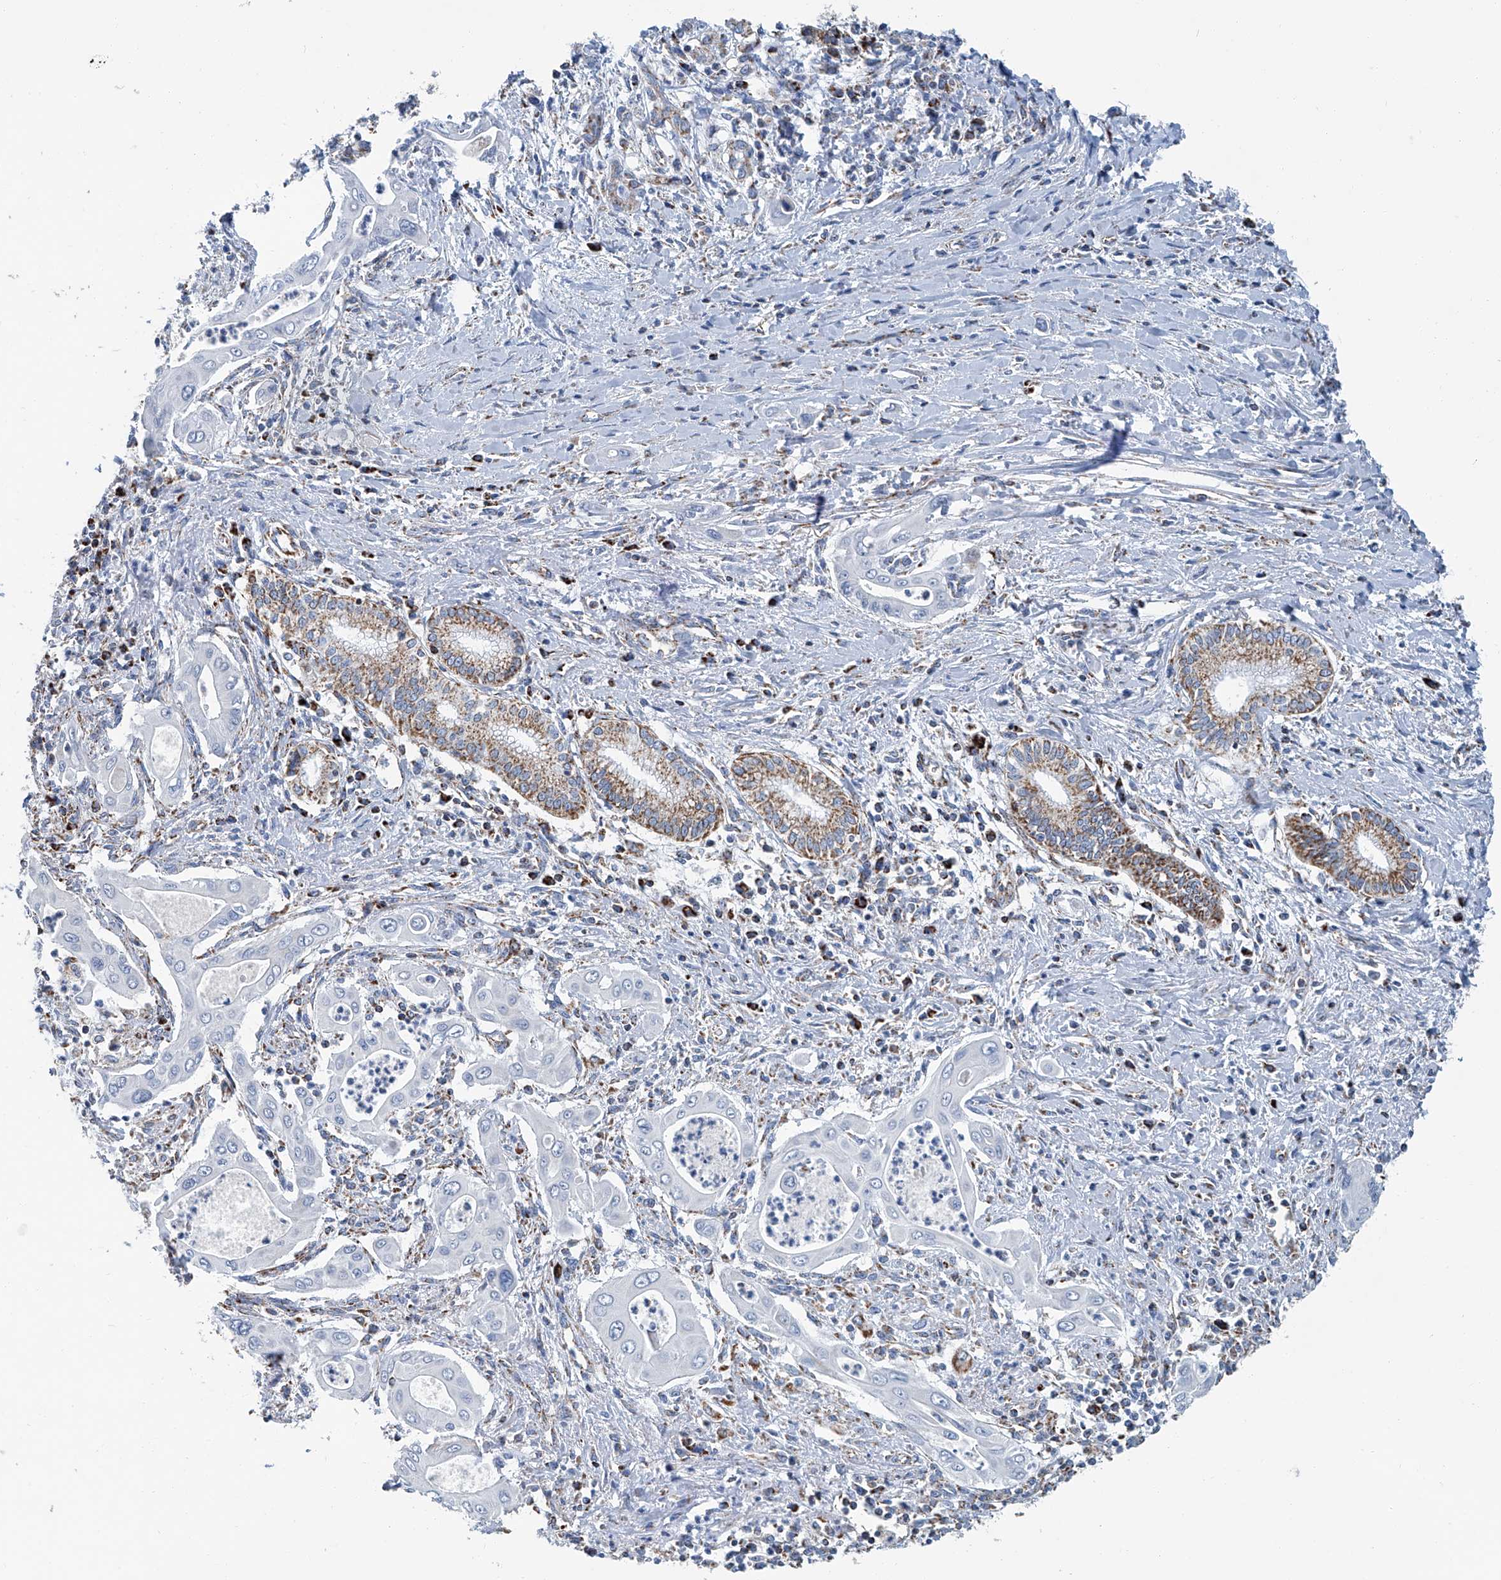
{"staining": {"intensity": "negative", "quantity": "none", "location": "none"}, "tissue": "pancreatic cancer", "cell_type": "Tumor cells", "image_type": "cancer", "snomed": [{"axis": "morphology", "description": "Adenocarcinoma, NOS"}, {"axis": "topography", "description": "Pancreas"}], "caption": "The immunohistochemistry (IHC) photomicrograph has no significant positivity in tumor cells of pancreatic cancer (adenocarcinoma) tissue. Brightfield microscopy of IHC stained with DAB (brown) and hematoxylin (blue), captured at high magnification.", "gene": "MT-ND1", "patient": {"sex": "male", "age": 58}}